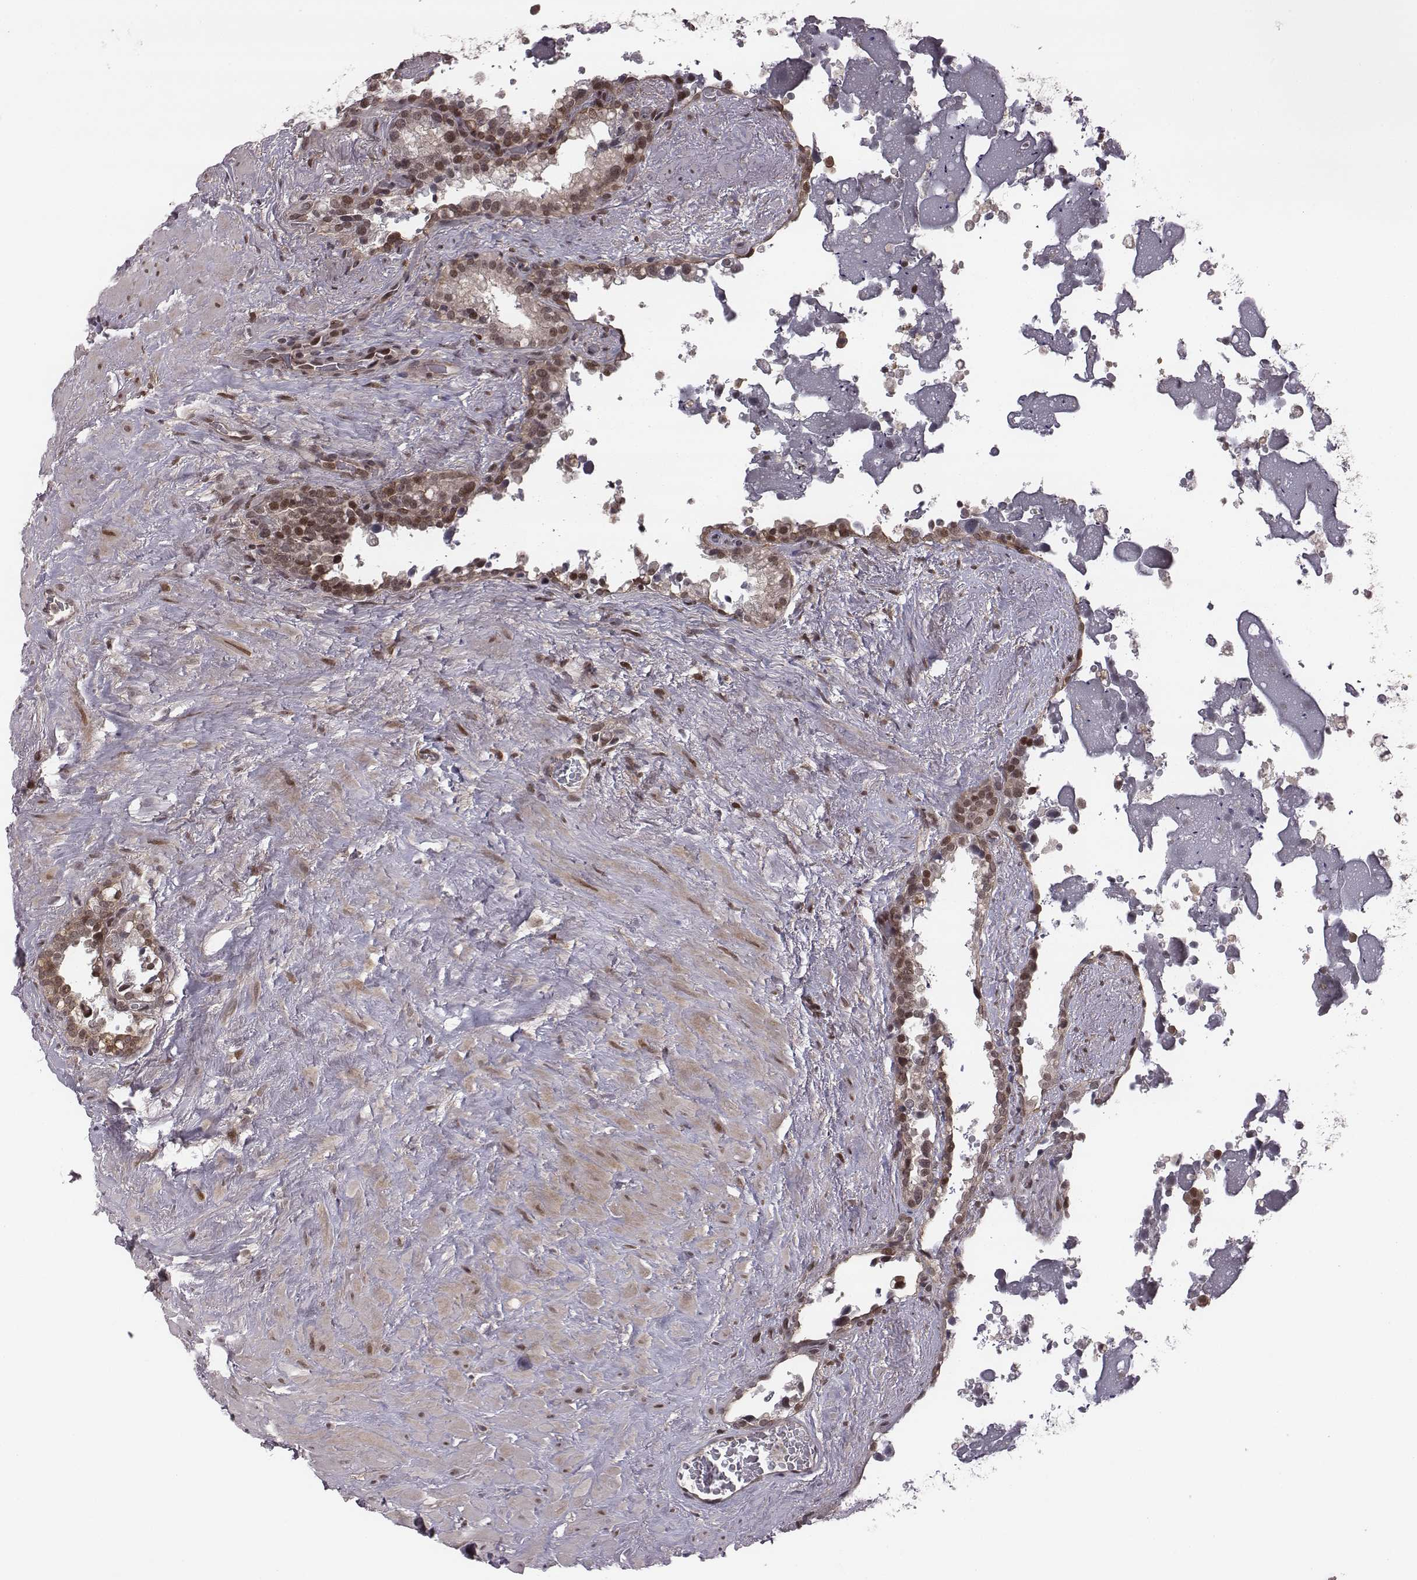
{"staining": {"intensity": "moderate", "quantity": "<25%", "location": "cytoplasmic/membranous,nuclear"}, "tissue": "seminal vesicle", "cell_type": "Glandular cells", "image_type": "normal", "snomed": [{"axis": "morphology", "description": "Normal tissue, NOS"}, {"axis": "topography", "description": "Seminal veicle"}], "caption": "Seminal vesicle stained for a protein exhibits moderate cytoplasmic/membranous,nuclear positivity in glandular cells. Nuclei are stained in blue.", "gene": "RPL3", "patient": {"sex": "male", "age": 71}}